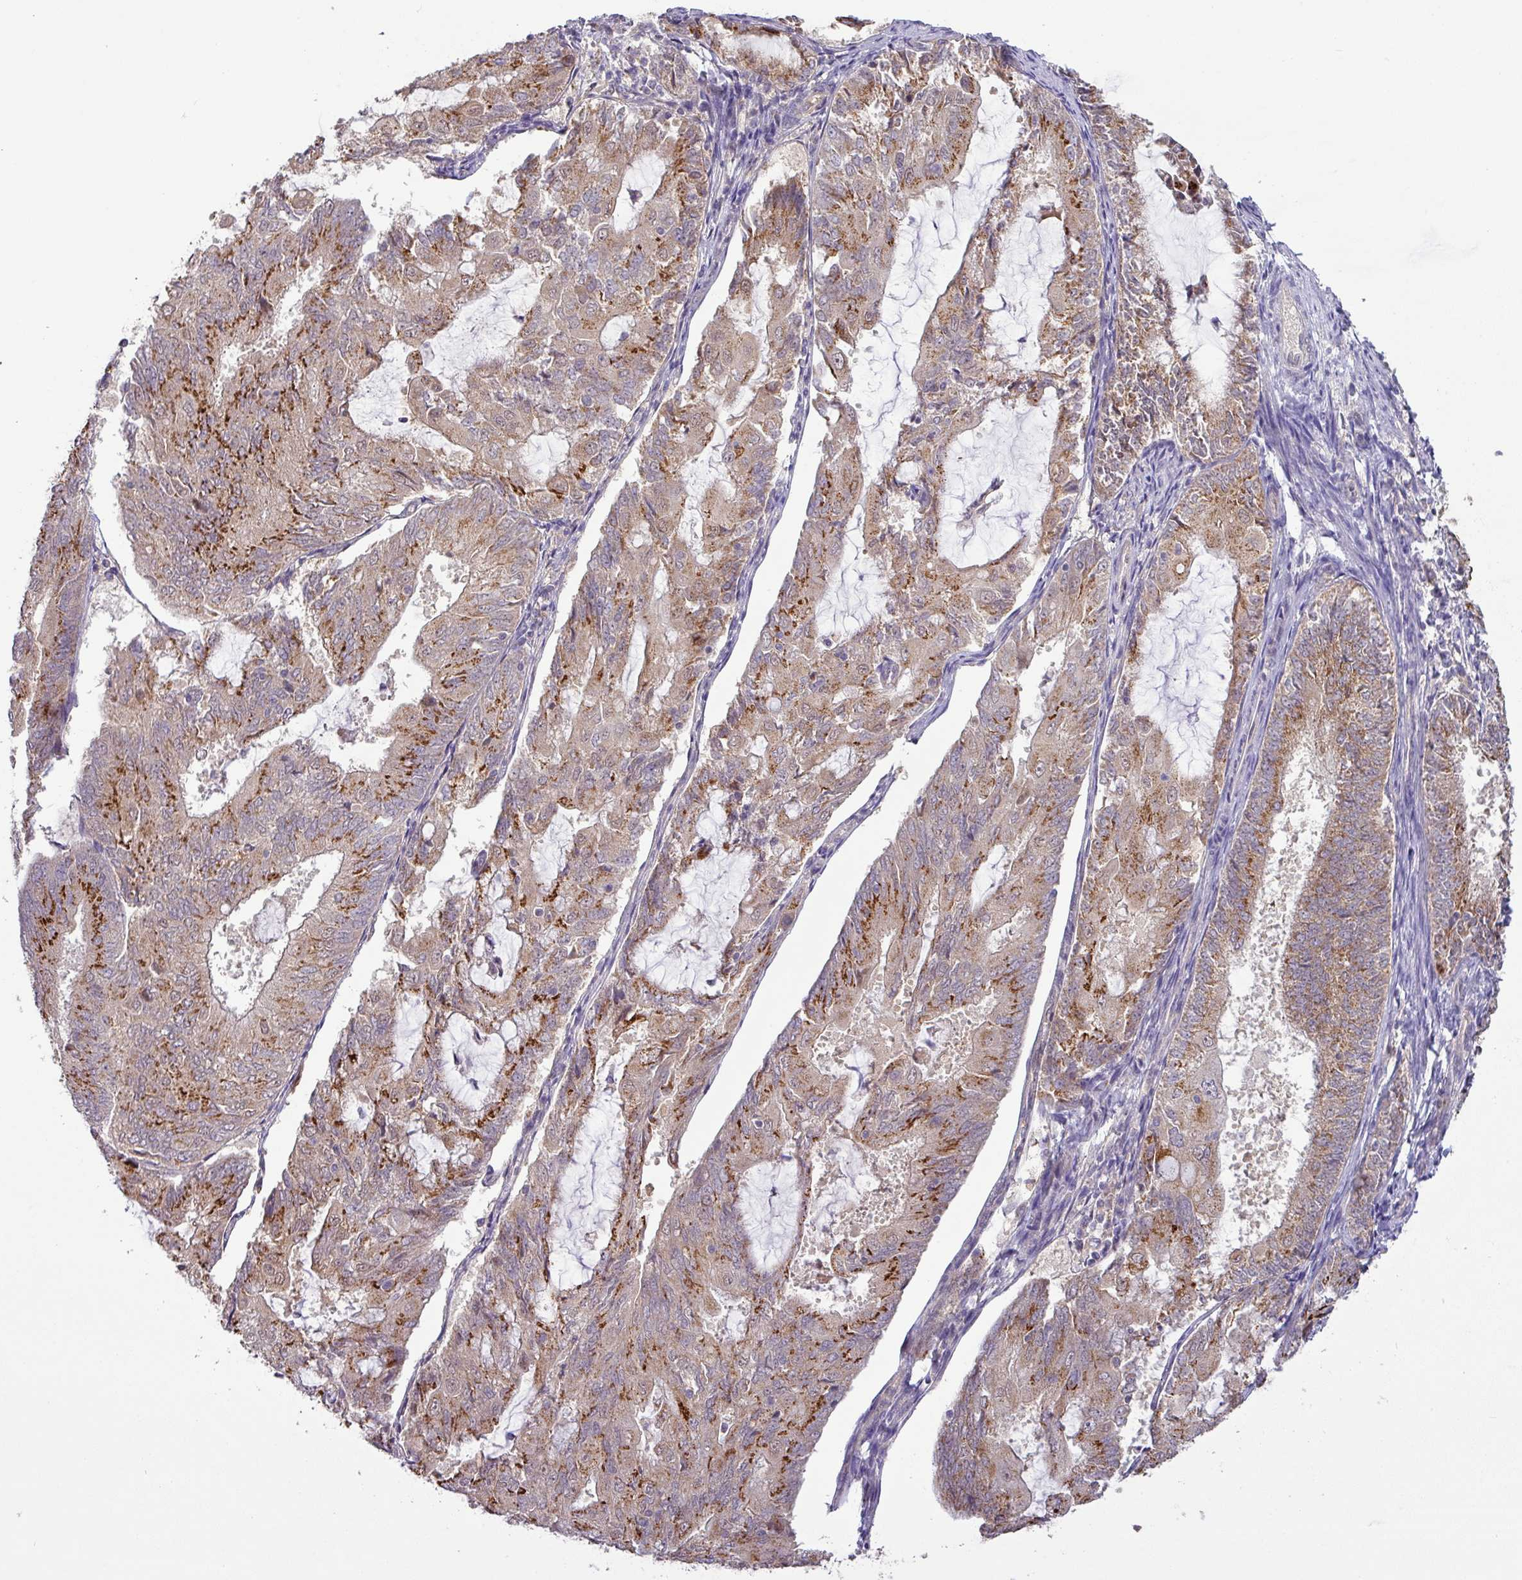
{"staining": {"intensity": "moderate", "quantity": "25%-75%", "location": "cytoplasmic/membranous"}, "tissue": "endometrial cancer", "cell_type": "Tumor cells", "image_type": "cancer", "snomed": [{"axis": "morphology", "description": "Adenocarcinoma, NOS"}, {"axis": "topography", "description": "Endometrium"}], "caption": "A brown stain labels moderate cytoplasmic/membranous expression of a protein in human endometrial adenocarcinoma tumor cells.", "gene": "GALNT12", "patient": {"sex": "female", "age": 81}}